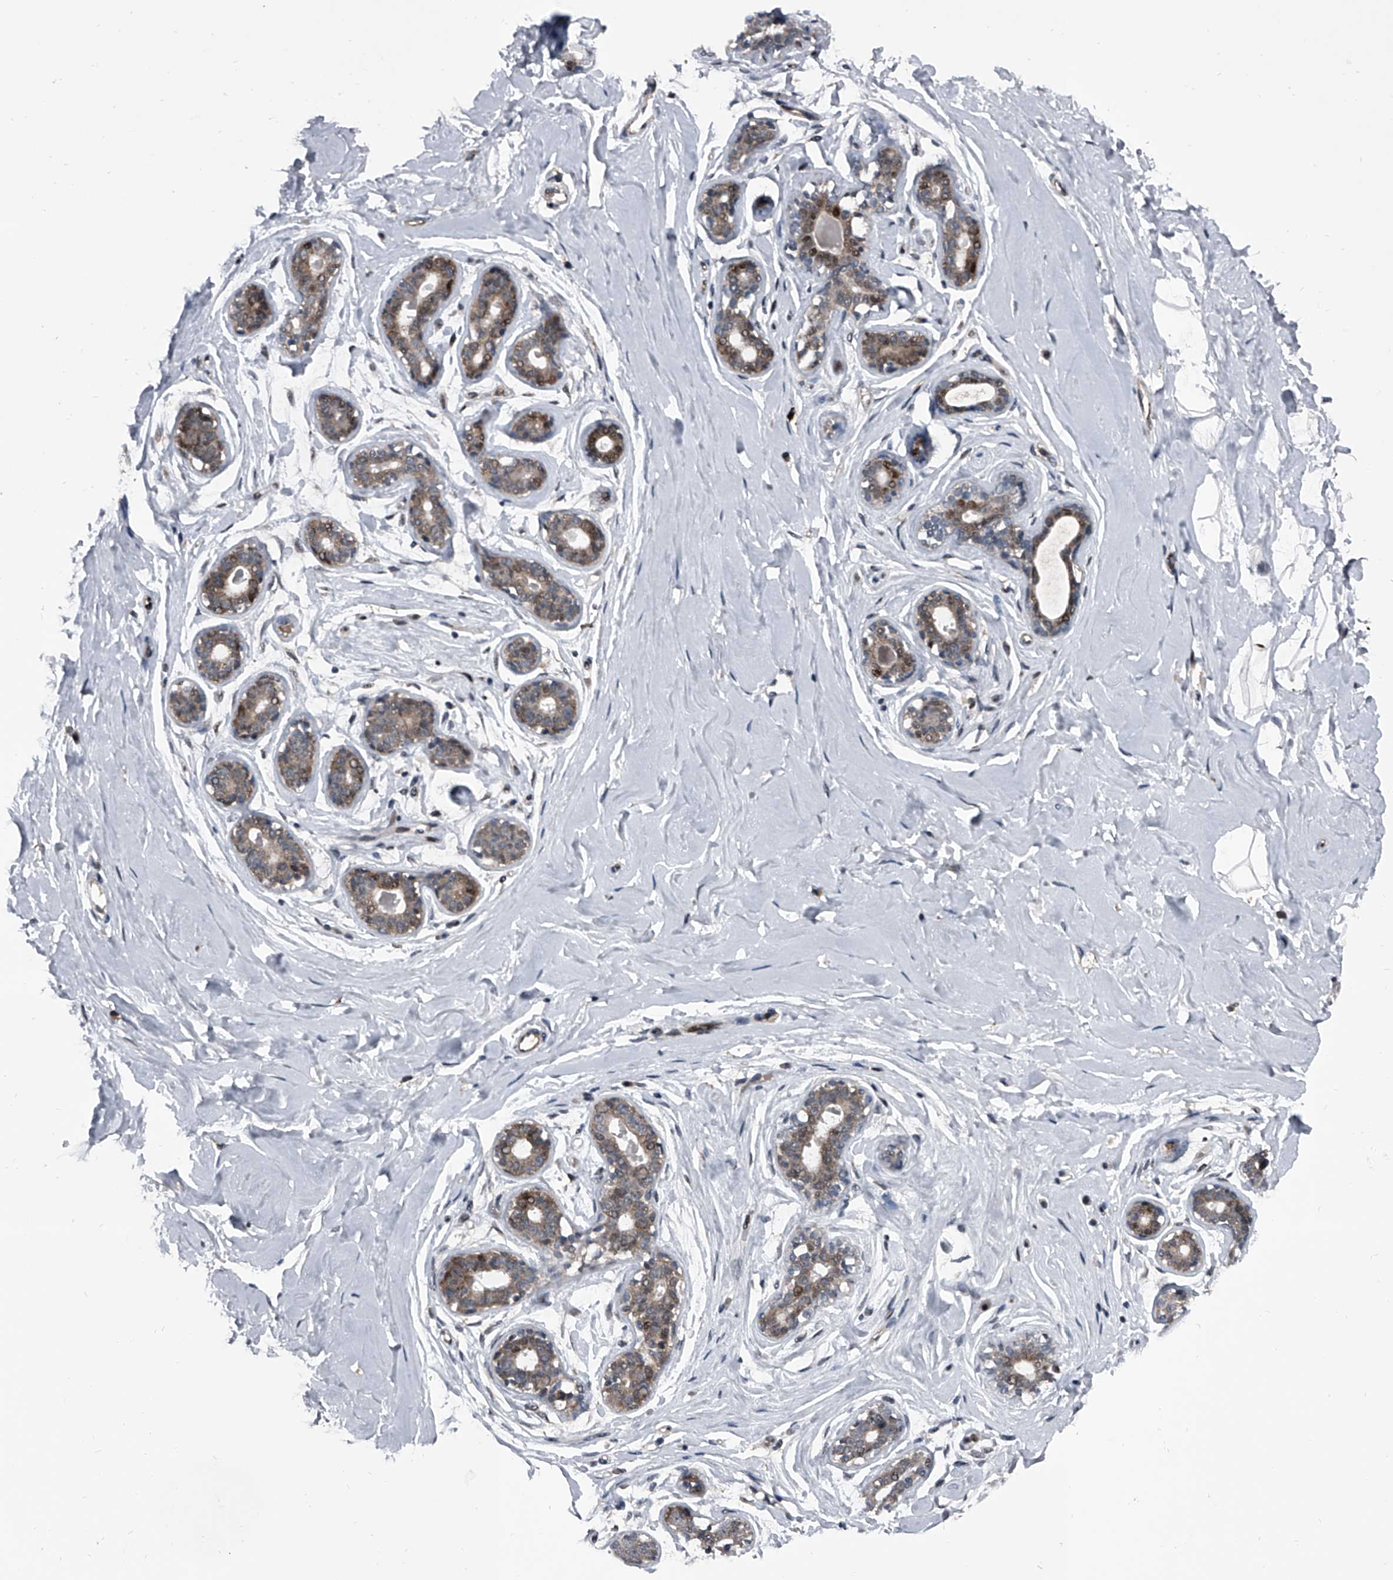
{"staining": {"intensity": "strong", "quantity": ">75%", "location": "nuclear"}, "tissue": "breast", "cell_type": "Adipocytes", "image_type": "normal", "snomed": [{"axis": "morphology", "description": "Normal tissue, NOS"}, {"axis": "morphology", "description": "Adenoma, NOS"}, {"axis": "topography", "description": "Breast"}], "caption": "Immunohistochemical staining of unremarkable human breast shows >75% levels of strong nuclear protein staining in about >75% of adipocytes. Nuclei are stained in blue.", "gene": "ELK4", "patient": {"sex": "female", "age": 23}}